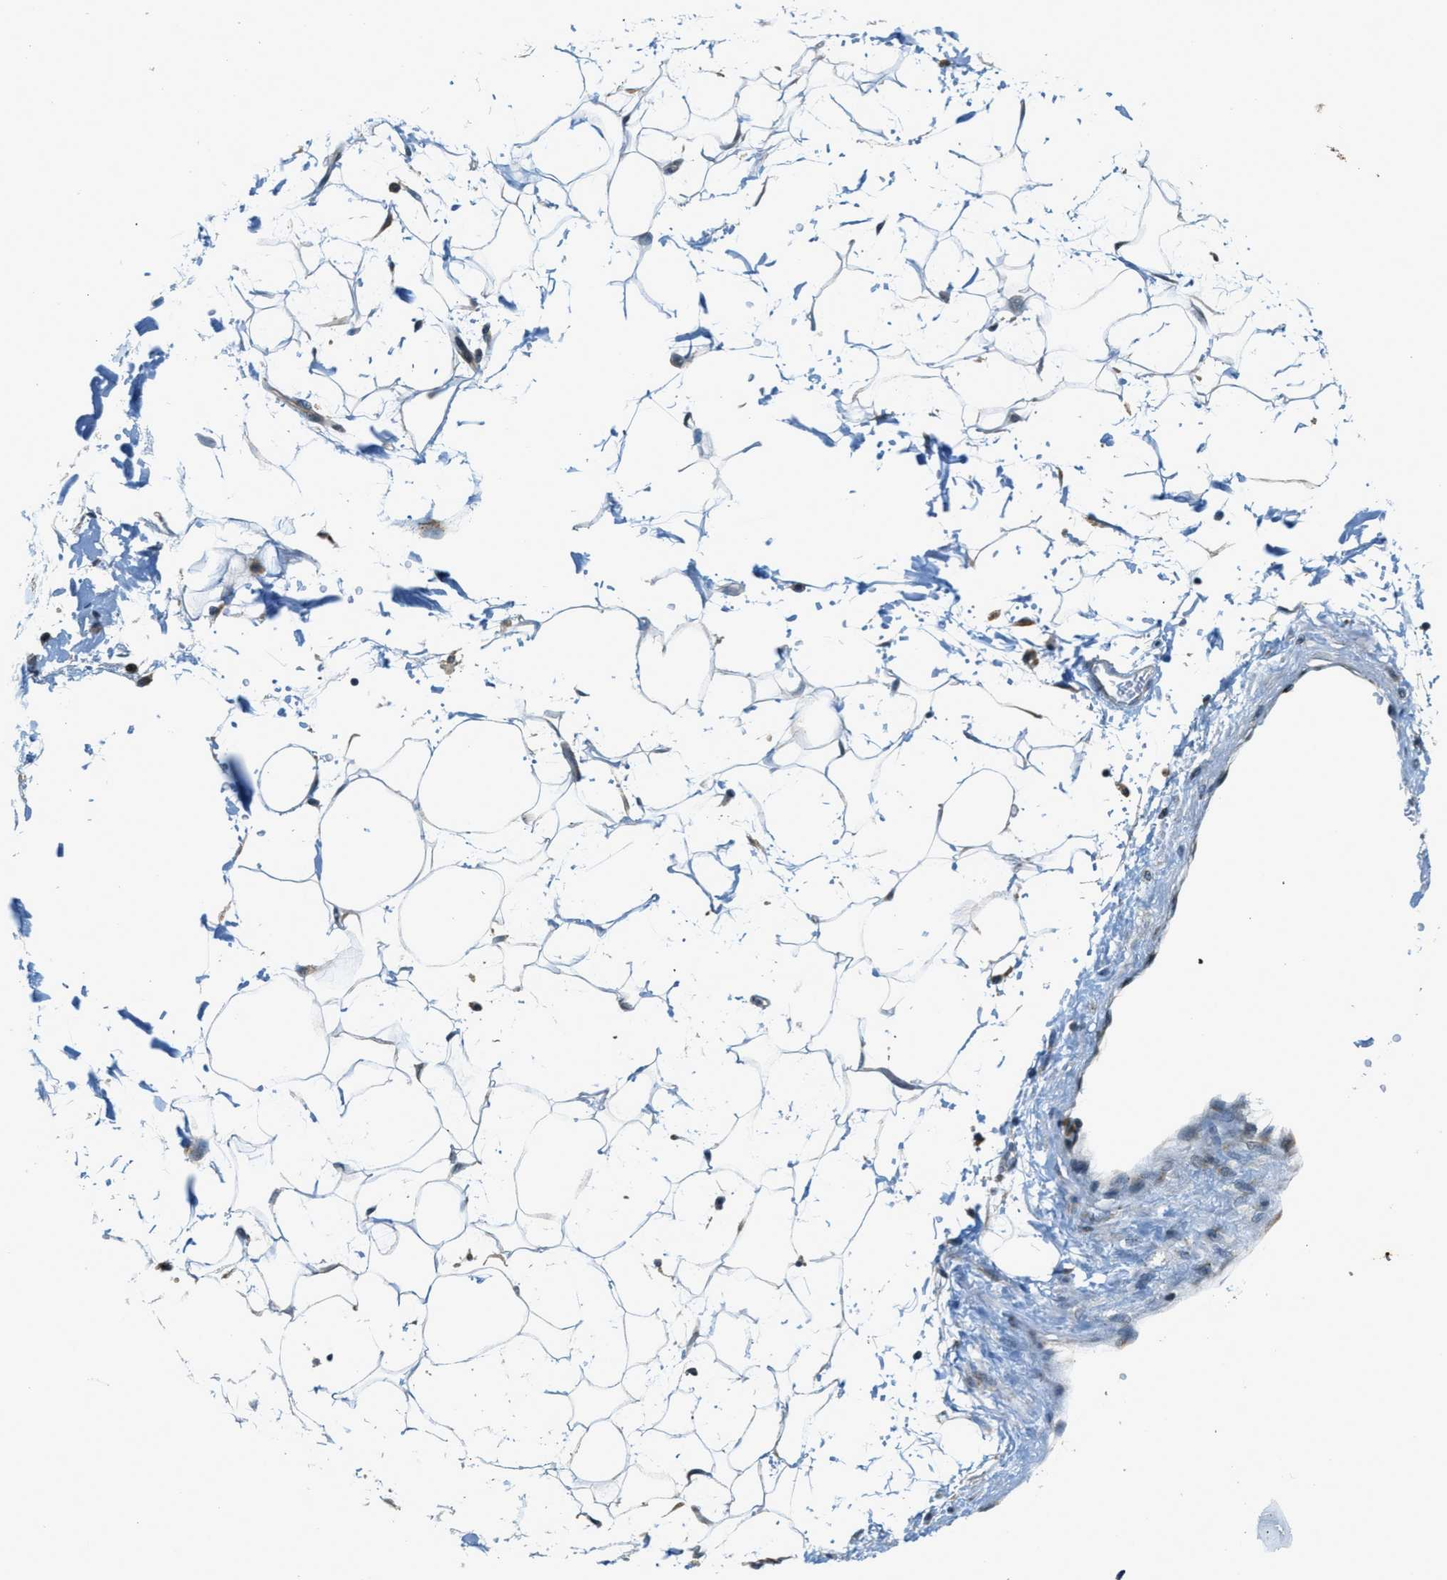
{"staining": {"intensity": "moderate", "quantity": ">75%", "location": "cytoplasmic/membranous"}, "tissue": "adipose tissue", "cell_type": "Adipocytes", "image_type": "normal", "snomed": [{"axis": "morphology", "description": "Normal tissue, NOS"}, {"axis": "topography", "description": "Soft tissue"}], "caption": "This is a micrograph of IHC staining of benign adipose tissue, which shows moderate staining in the cytoplasmic/membranous of adipocytes.", "gene": "HERC2", "patient": {"sex": "male", "age": 72}}